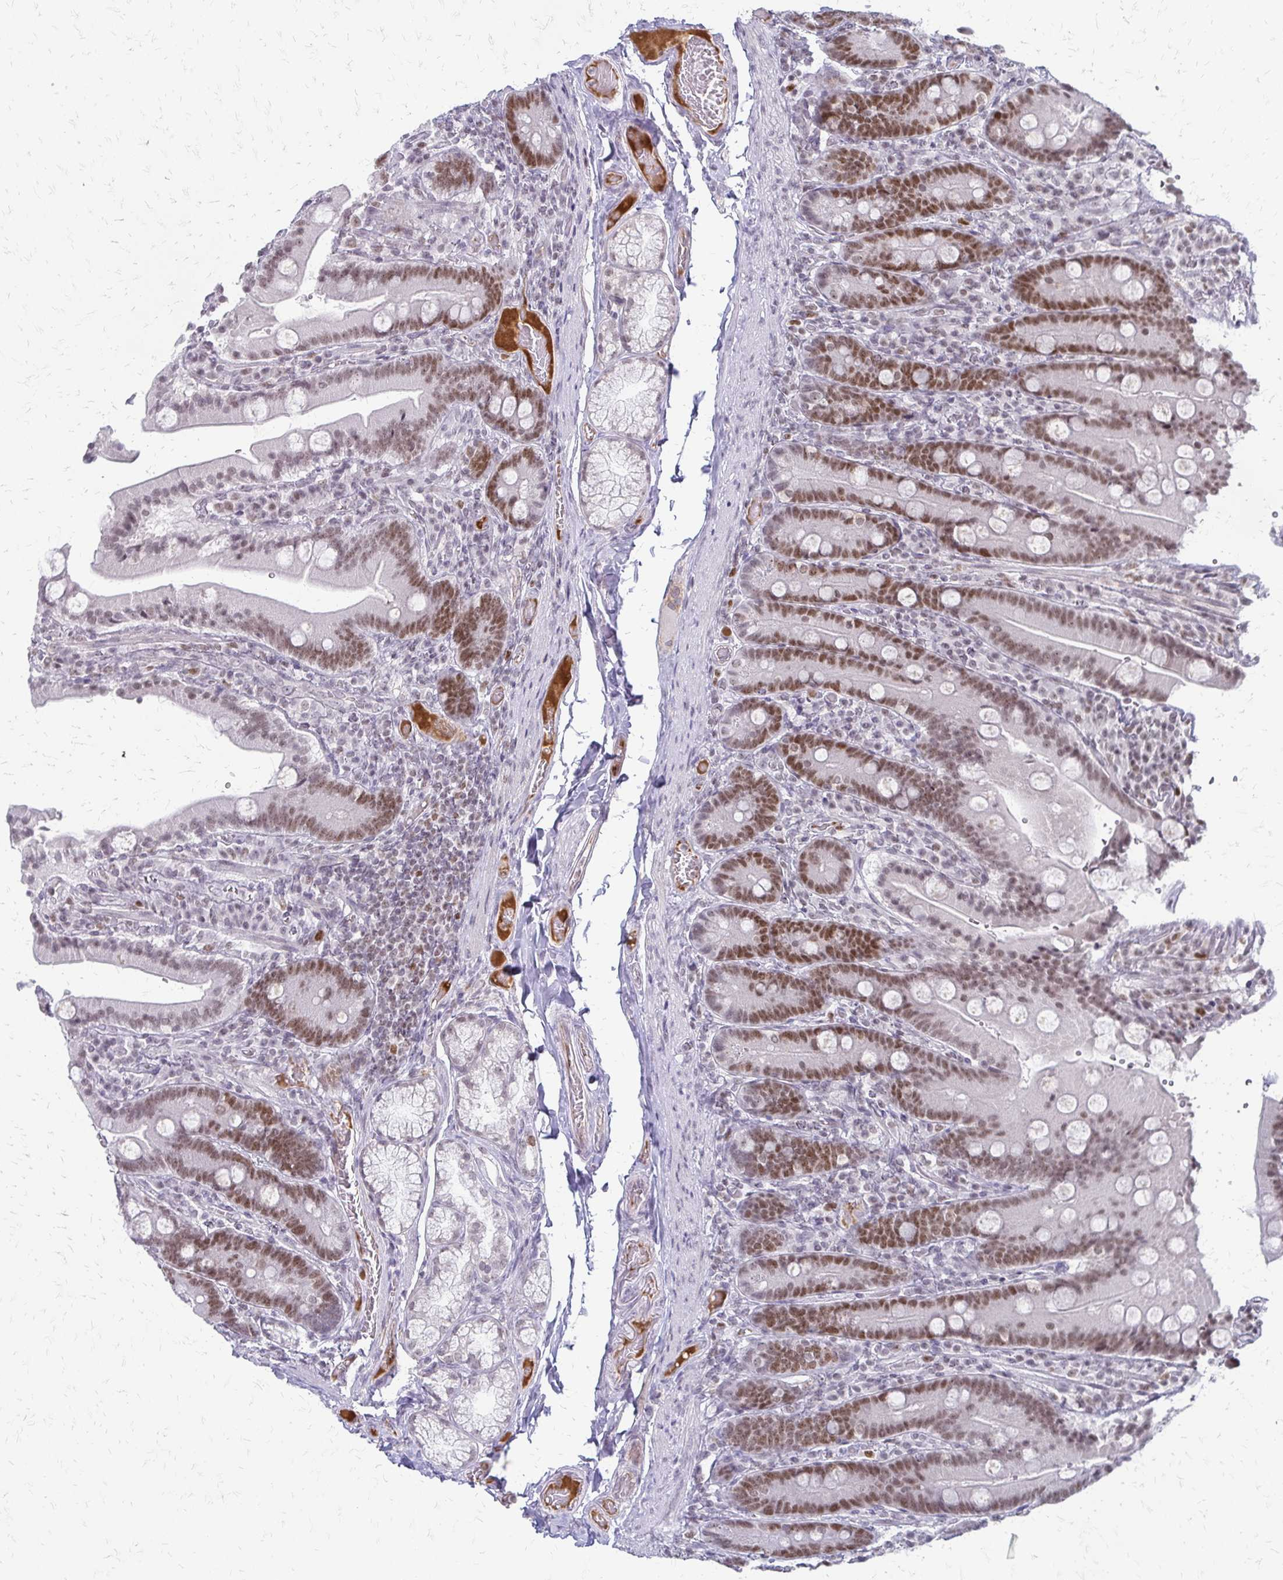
{"staining": {"intensity": "moderate", "quantity": ">75%", "location": "nuclear"}, "tissue": "duodenum", "cell_type": "Glandular cells", "image_type": "normal", "snomed": [{"axis": "morphology", "description": "Normal tissue, NOS"}, {"axis": "topography", "description": "Duodenum"}], "caption": "IHC image of normal duodenum stained for a protein (brown), which exhibits medium levels of moderate nuclear staining in about >75% of glandular cells.", "gene": "EED", "patient": {"sex": "female", "age": 62}}